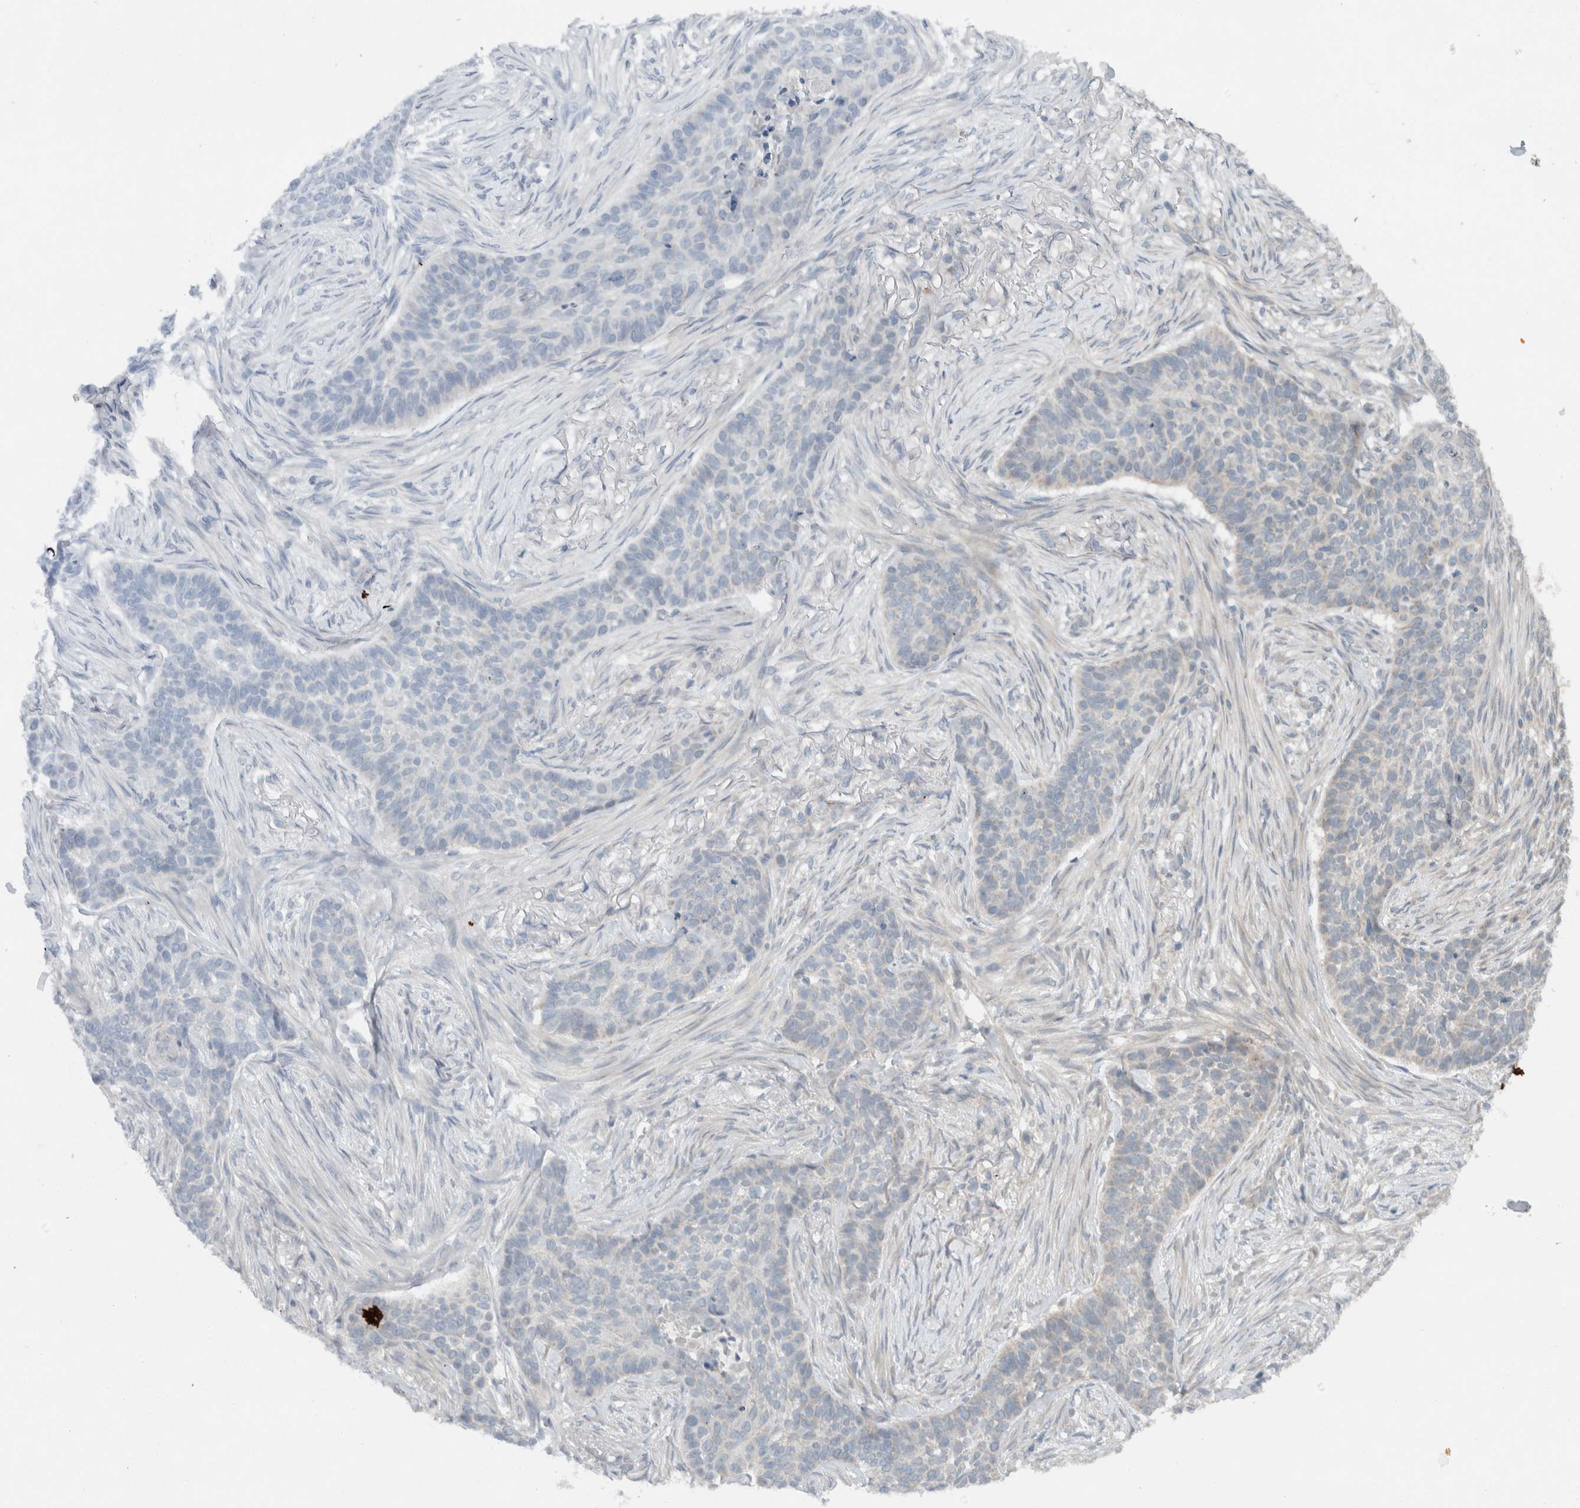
{"staining": {"intensity": "negative", "quantity": "none", "location": "none"}, "tissue": "skin cancer", "cell_type": "Tumor cells", "image_type": "cancer", "snomed": [{"axis": "morphology", "description": "Basal cell carcinoma"}, {"axis": "topography", "description": "Skin"}], "caption": "Protein analysis of skin cancer reveals no significant staining in tumor cells. (Stains: DAB IHC with hematoxylin counter stain, Microscopy: brightfield microscopy at high magnification).", "gene": "KLHL6", "patient": {"sex": "male", "age": 85}}